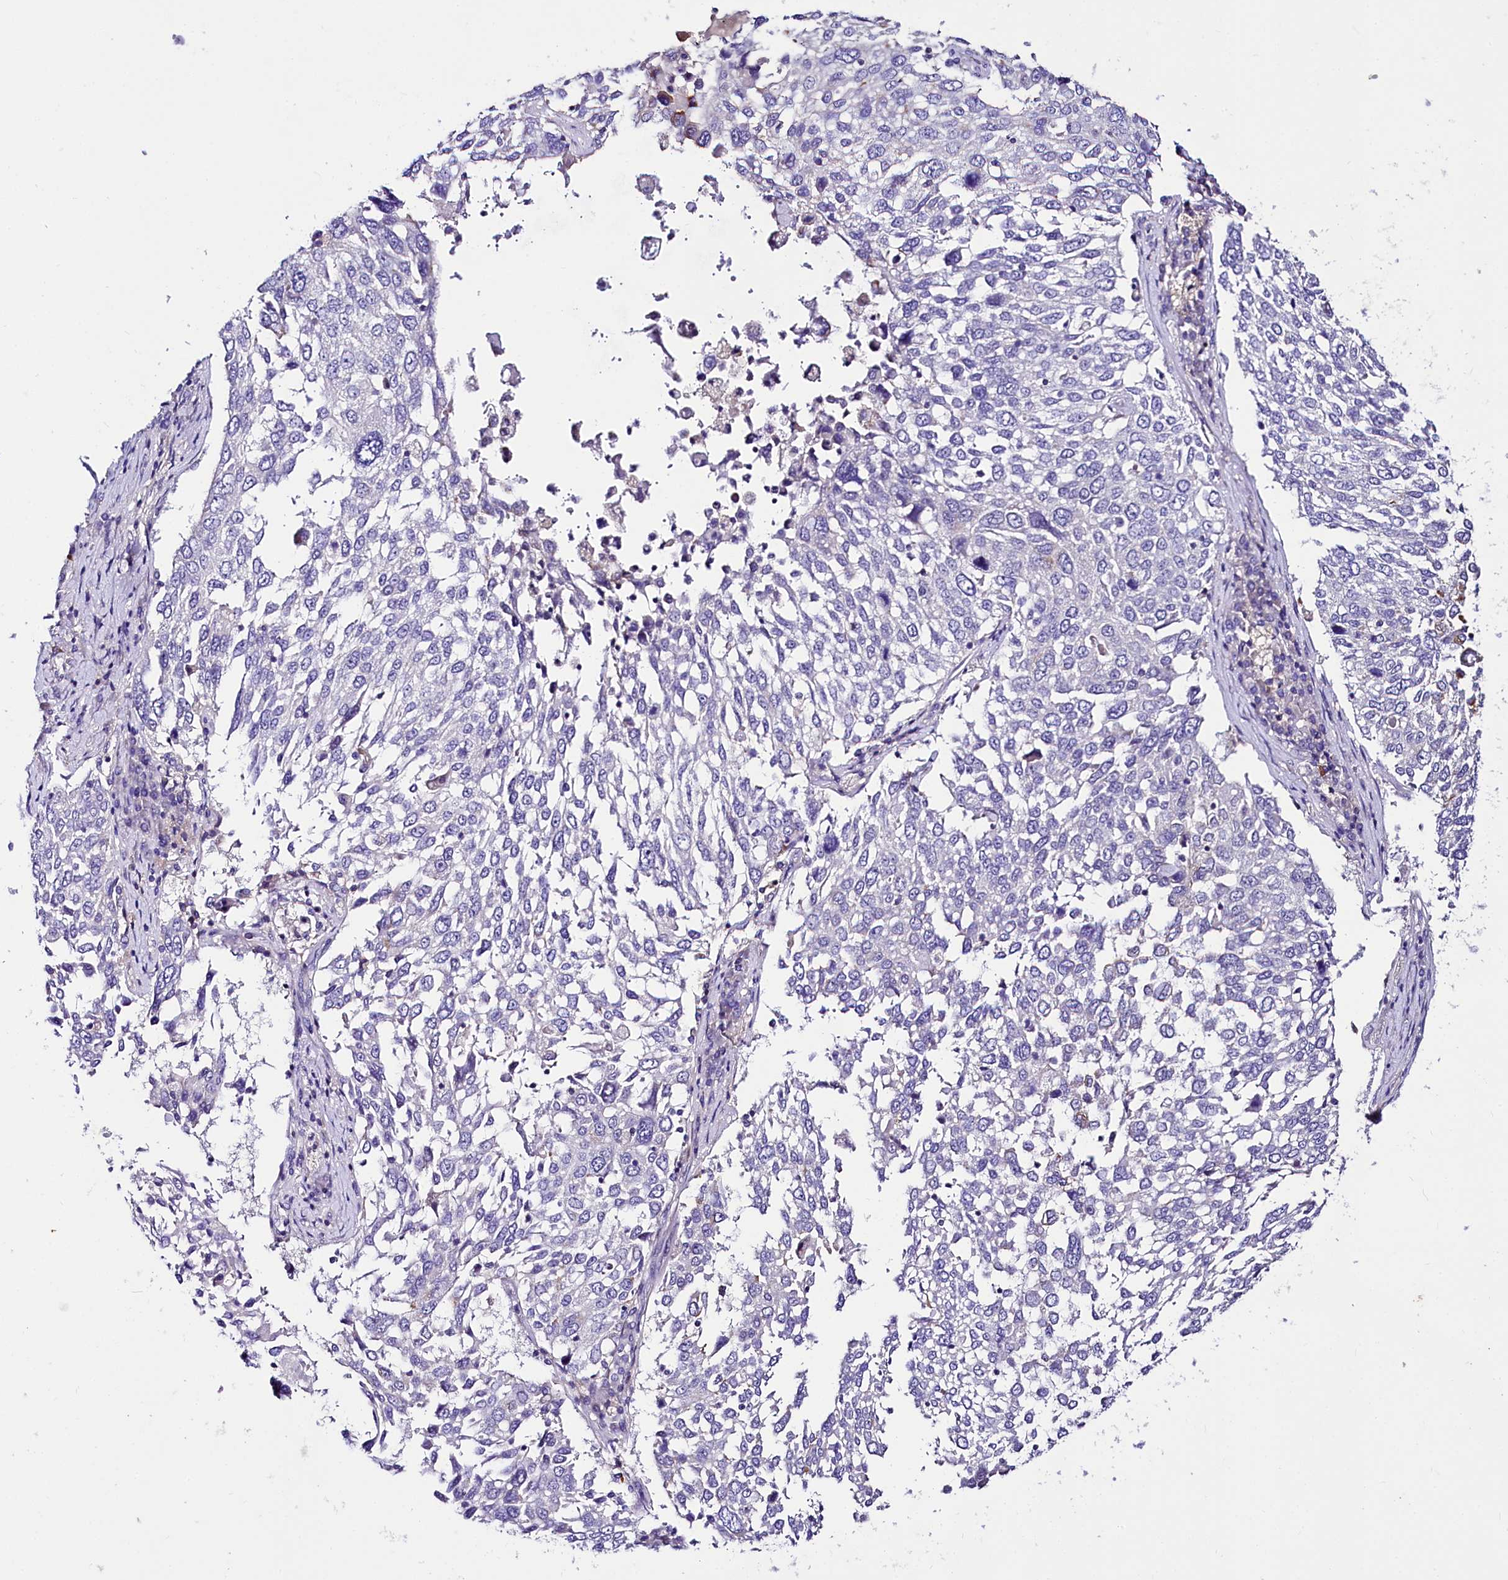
{"staining": {"intensity": "negative", "quantity": "none", "location": "none"}, "tissue": "lung cancer", "cell_type": "Tumor cells", "image_type": "cancer", "snomed": [{"axis": "morphology", "description": "Squamous cell carcinoma, NOS"}, {"axis": "topography", "description": "Lung"}], "caption": "IHC micrograph of neoplastic tissue: lung cancer (squamous cell carcinoma) stained with DAB (3,3'-diaminobenzidine) displays no significant protein expression in tumor cells.", "gene": "ABHD5", "patient": {"sex": "male", "age": 65}}